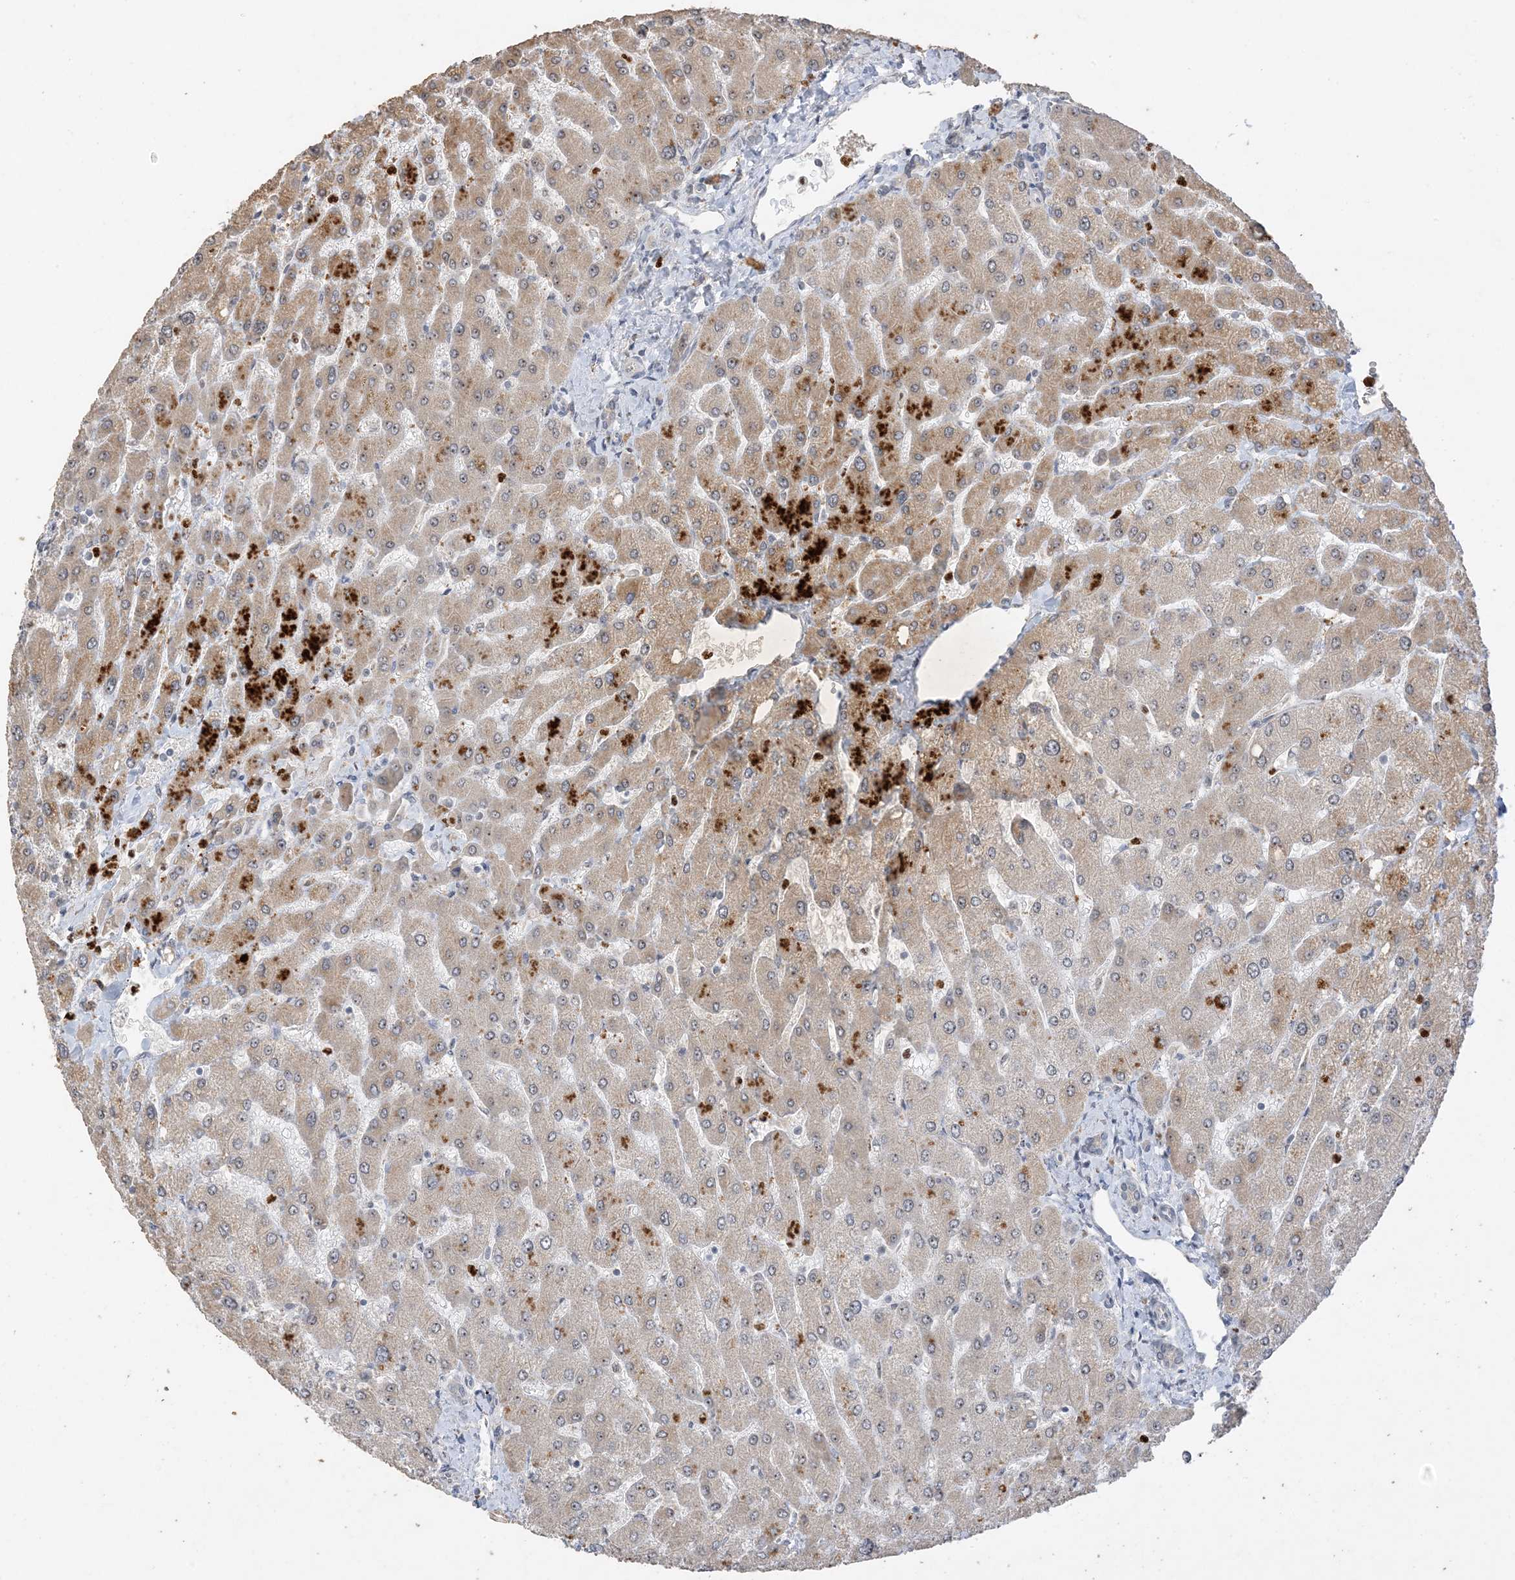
{"staining": {"intensity": "weak", "quantity": "25%-75%", "location": "cytoplasmic/membranous"}, "tissue": "liver", "cell_type": "Cholangiocytes", "image_type": "normal", "snomed": [{"axis": "morphology", "description": "Normal tissue, NOS"}, {"axis": "topography", "description": "Liver"}], "caption": "Weak cytoplasmic/membranous positivity is appreciated in approximately 25%-75% of cholangiocytes in benign liver.", "gene": "DDX18", "patient": {"sex": "male", "age": 55}}